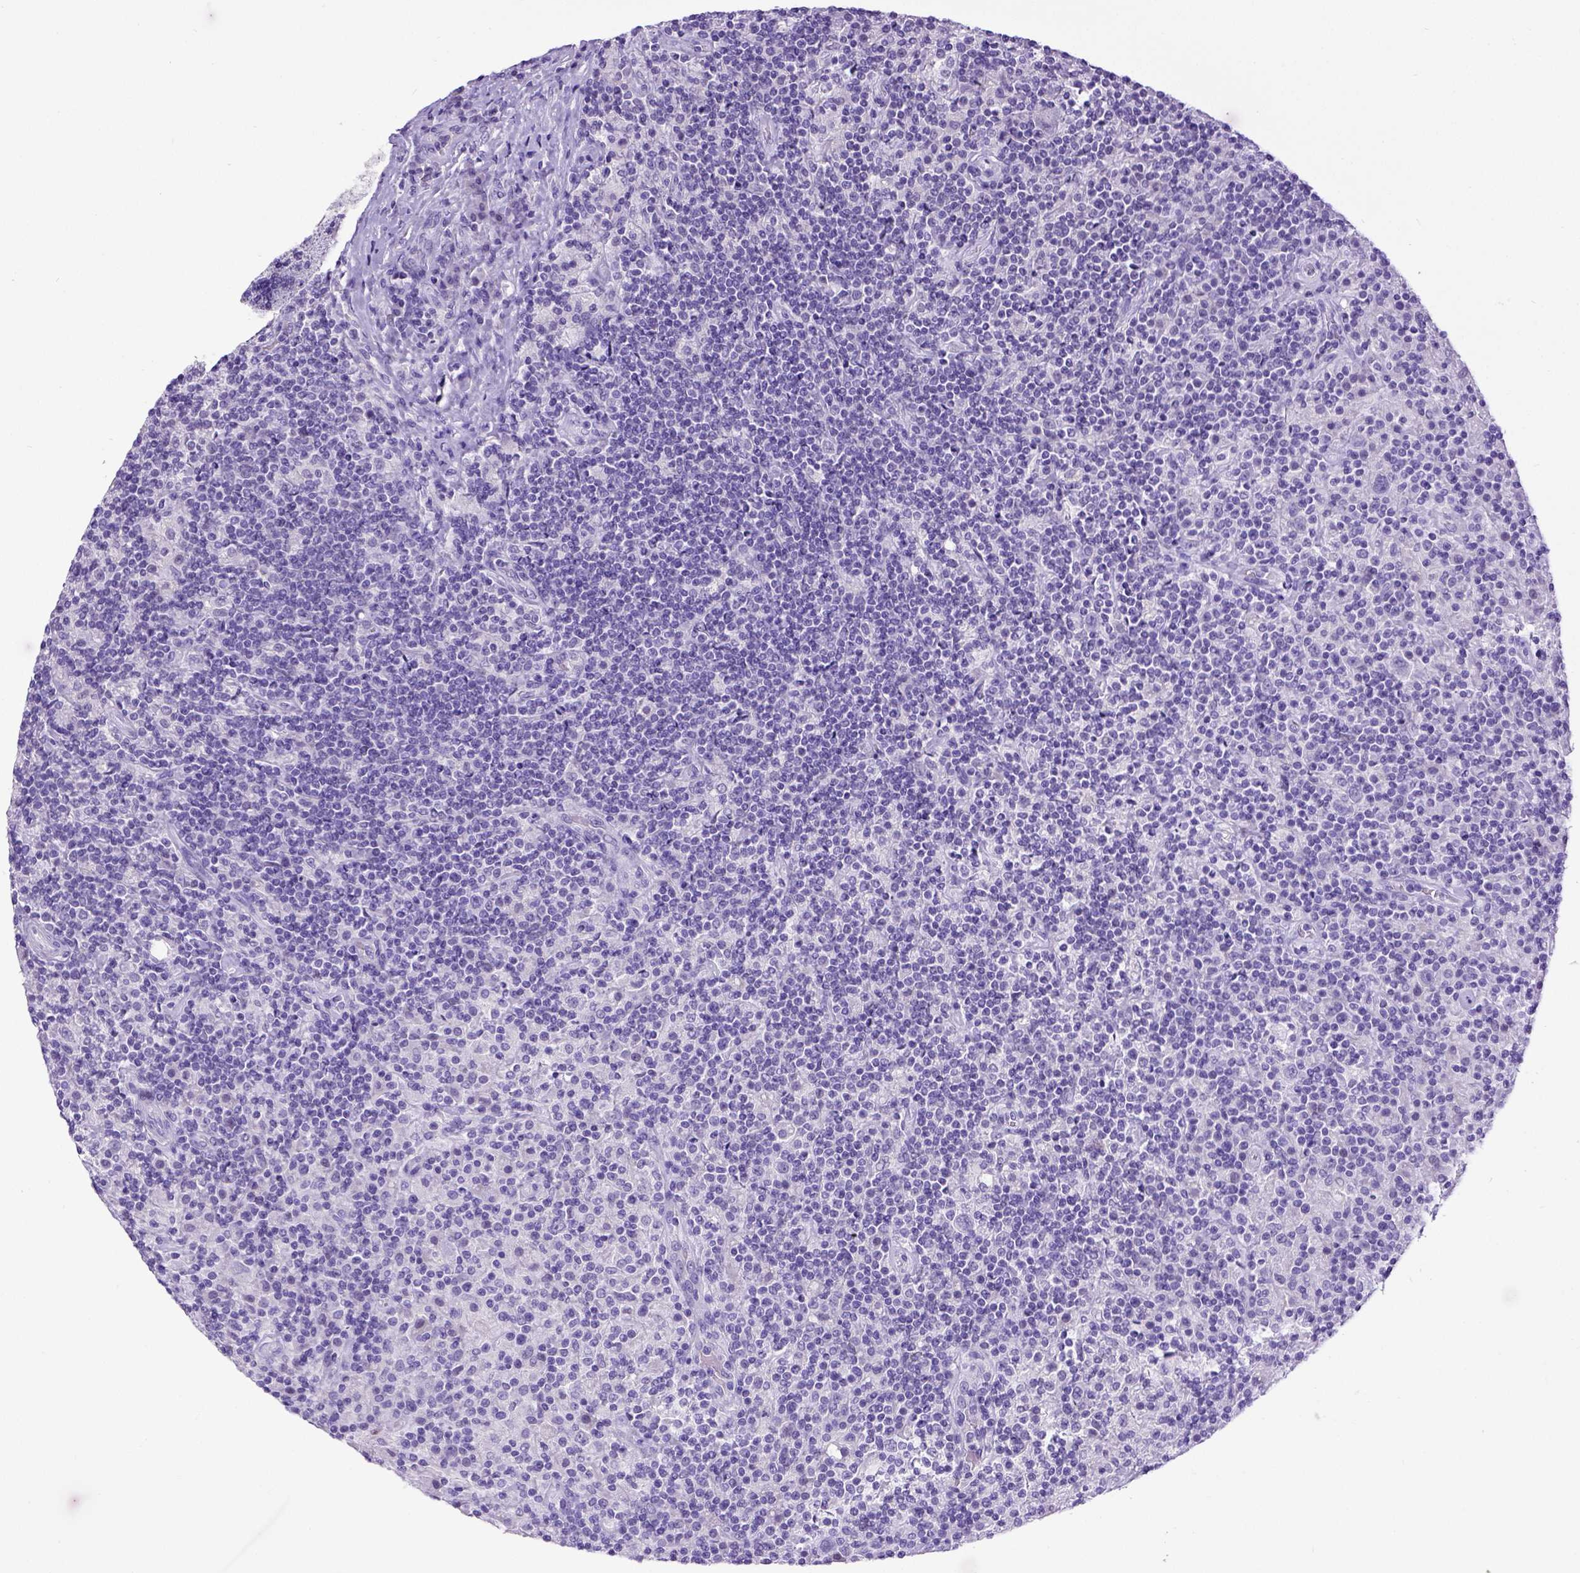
{"staining": {"intensity": "negative", "quantity": "none", "location": "none"}, "tissue": "lymphoma", "cell_type": "Tumor cells", "image_type": "cancer", "snomed": [{"axis": "morphology", "description": "Hodgkin's disease, NOS"}, {"axis": "topography", "description": "Lymph node"}], "caption": "Immunohistochemical staining of lymphoma shows no significant positivity in tumor cells.", "gene": "ESR1", "patient": {"sex": "male", "age": 70}}